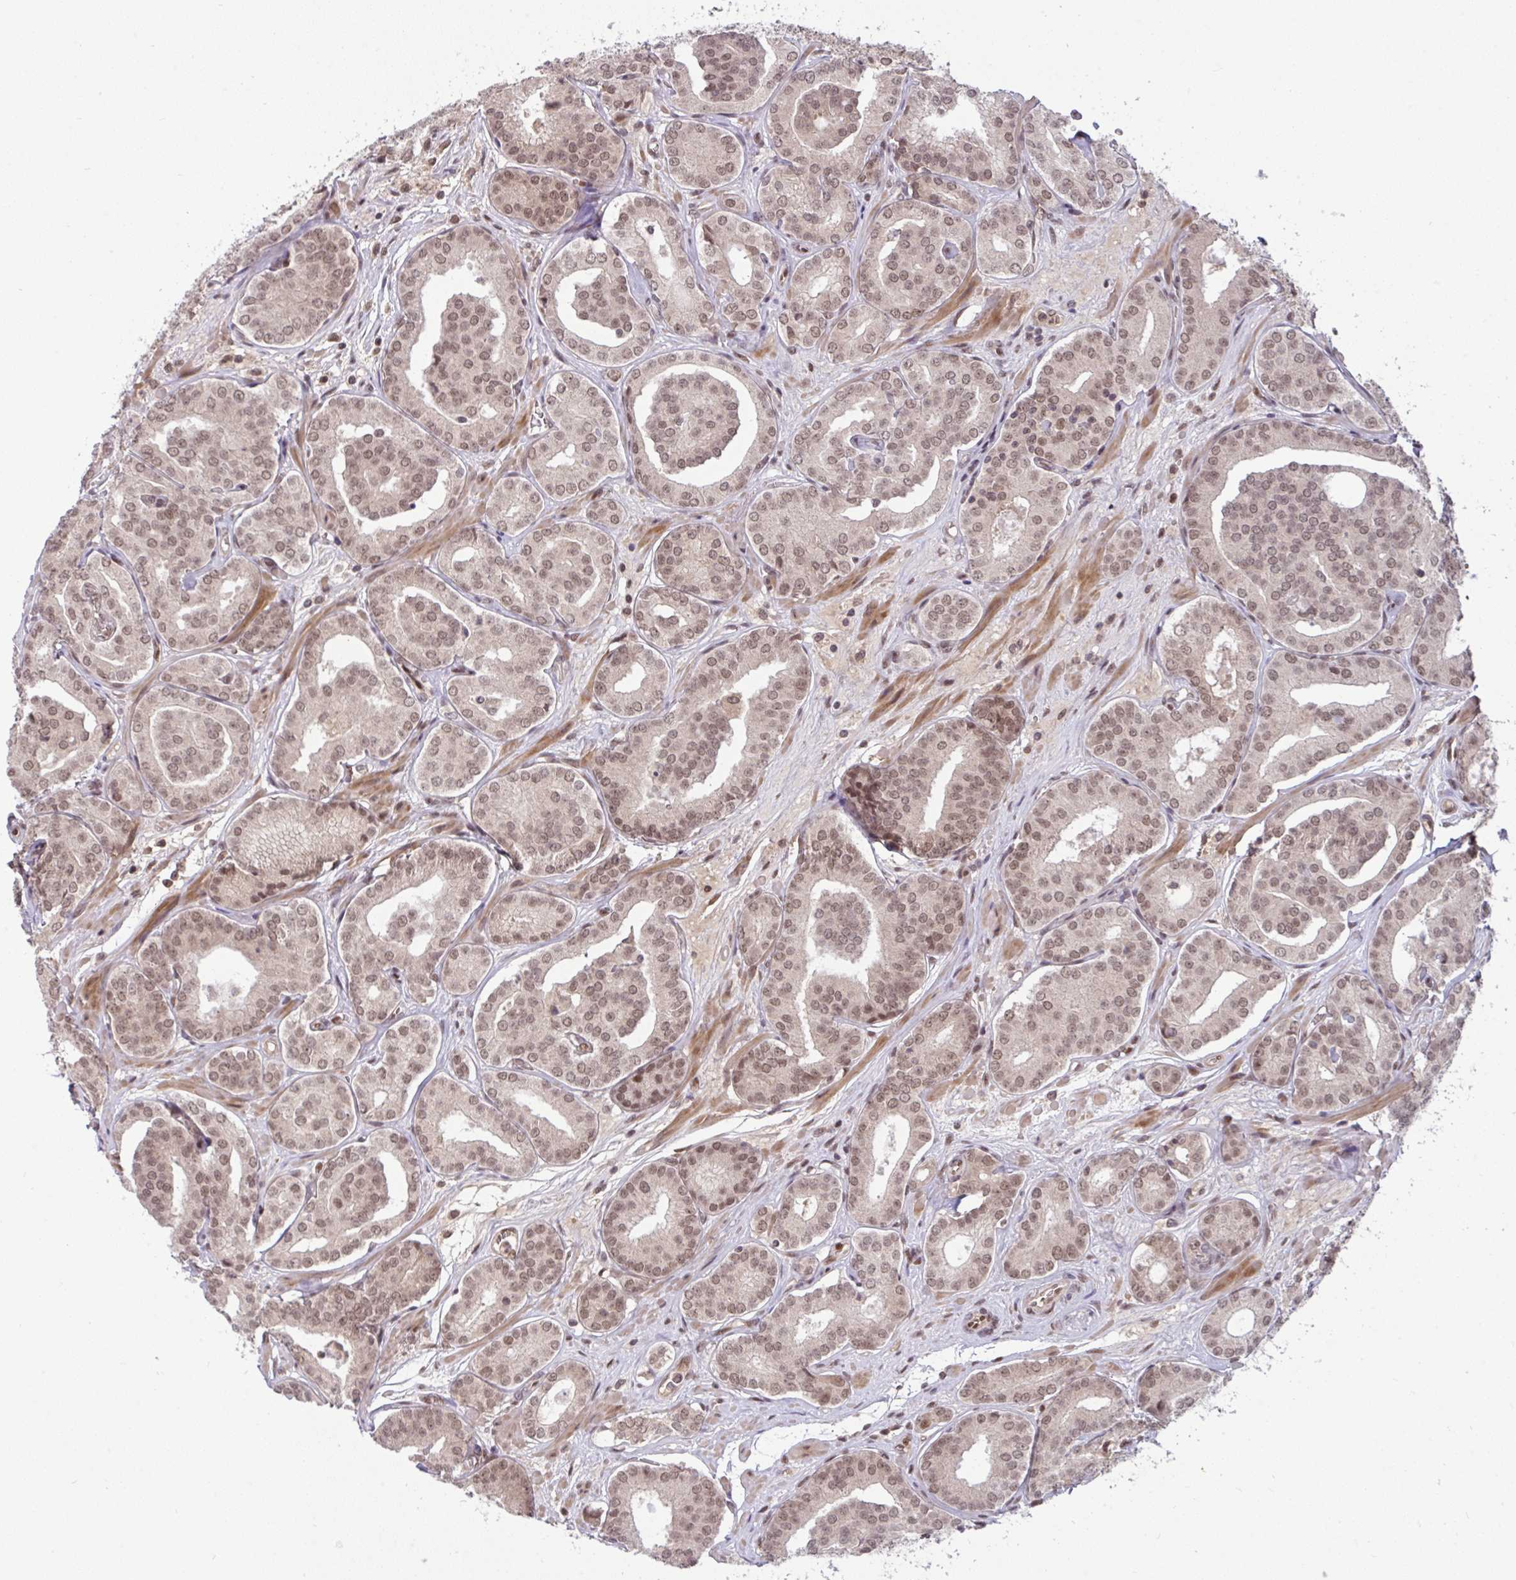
{"staining": {"intensity": "moderate", "quantity": "25%-75%", "location": "nuclear"}, "tissue": "prostate cancer", "cell_type": "Tumor cells", "image_type": "cancer", "snomed": [{"axis": "morphology", "description": "Adenocarcinoma, High grade"}, {"axis": "topography", "description": "Prostate"}], "caption": "A brown stain shows moderate nuclear staining of a protein in human prostate cancer tumor cells.", "gene": "KLF2", "patient": {"sex": "male", "age": 66}}